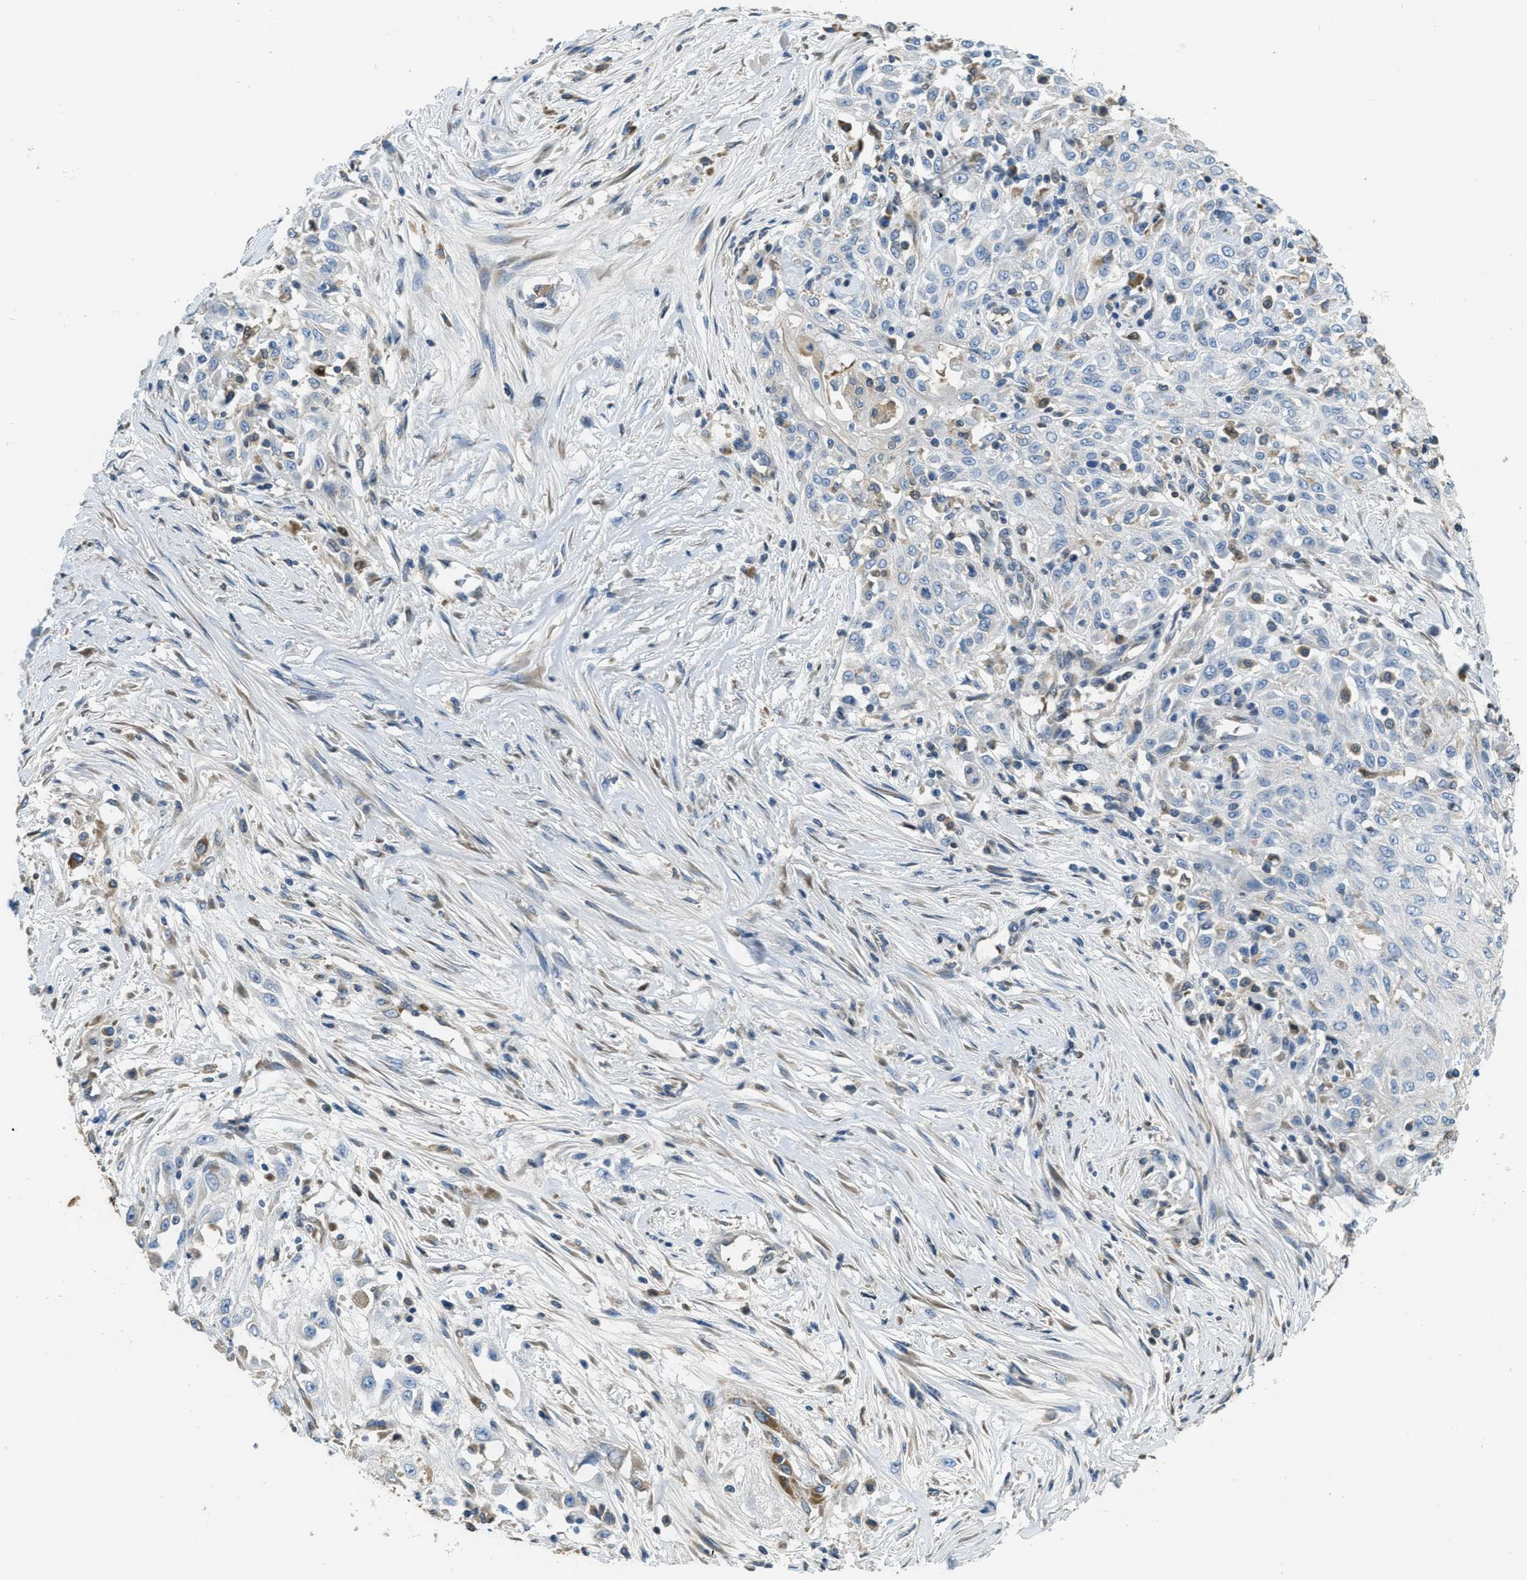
{"staining": {"intensity": "negative", "quantity": "none", "location": "none"}, "tissue": "skin cancer", "cell_type": "Tumor cells", "image_type": "cancer", "snomed": [{"axis": "morphology", "description": "Squamous cell carcinoma, NOS"}, {"axis": "morphology", "description": "Squamous cell carcinoma, metastatic, NOS"}, {"axis": "topography", "description": "Skin"}, {"axis": "topography", "description": "Lymph node"}], "caption": "Immunohistochemistry micrograph of neoplastic tissue: human skin cancer stained with DAB exhibits no significant protein positivity in tumor cells. (Stains: DAB (3,3'-diaminobenzidine) immunohistochemistry (IHC) with hematoxylin counter stain, Microscopy: brightfield microscopy at high magnification).", "gene": "MPDU1", "patient": {"sex": "male", "age": 75}}